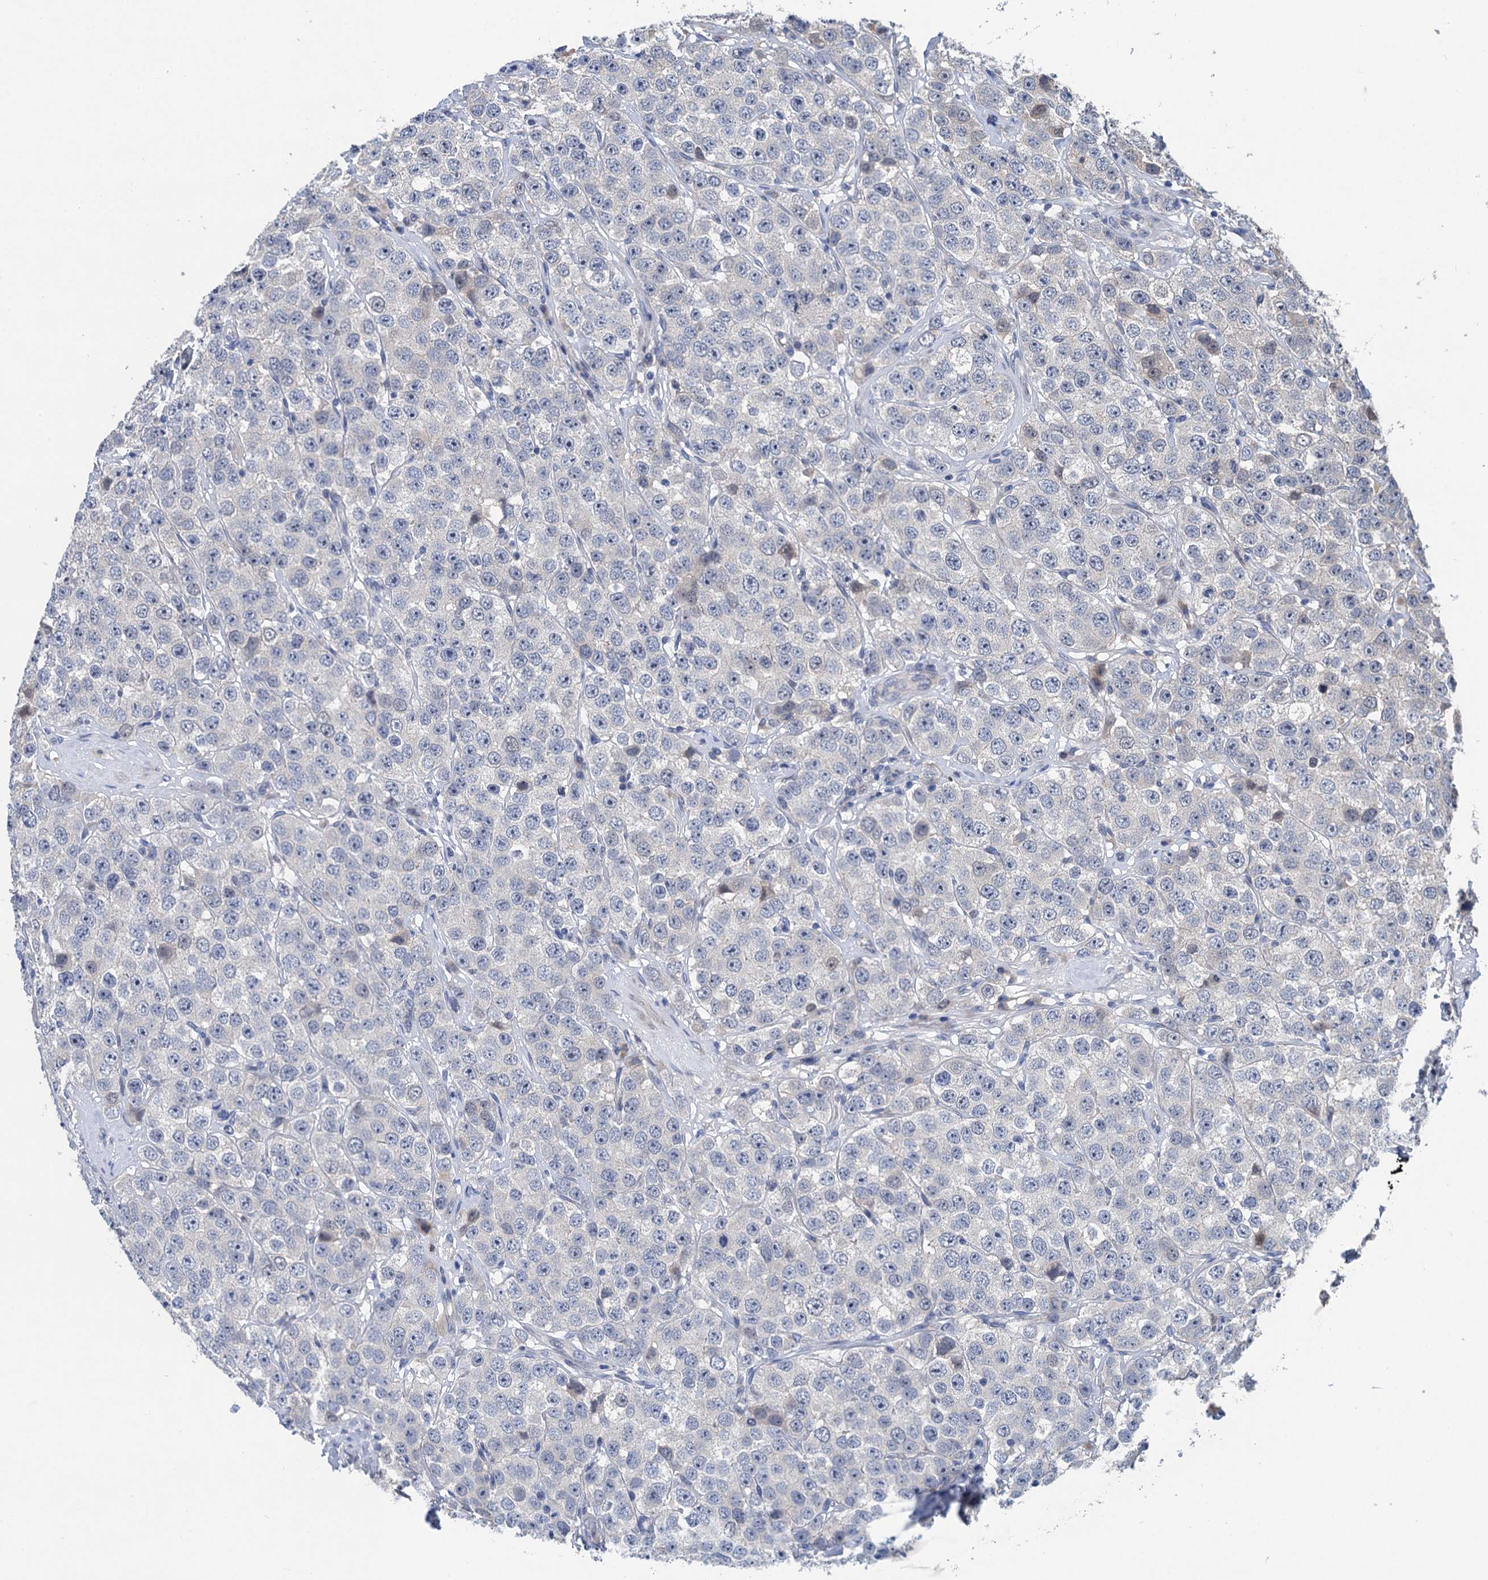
{"staining": {"intensity": "negative", "quantity": "none", "location": "none"}, "tissue": "testis cancer", "cell_type": "Tumor cells", "image_type": "cancer", "snomed": [{"axis": "morphology", "description": "Seminoma, NOS"}, {"axis": "topography", "description": "Testis"}], "caption": "The photomicrograph displays no significant staining in tumor cells of testis cancer (seminoma).", "gene": "TRAF7", "patient": {"sex": "male", "age": 28}}